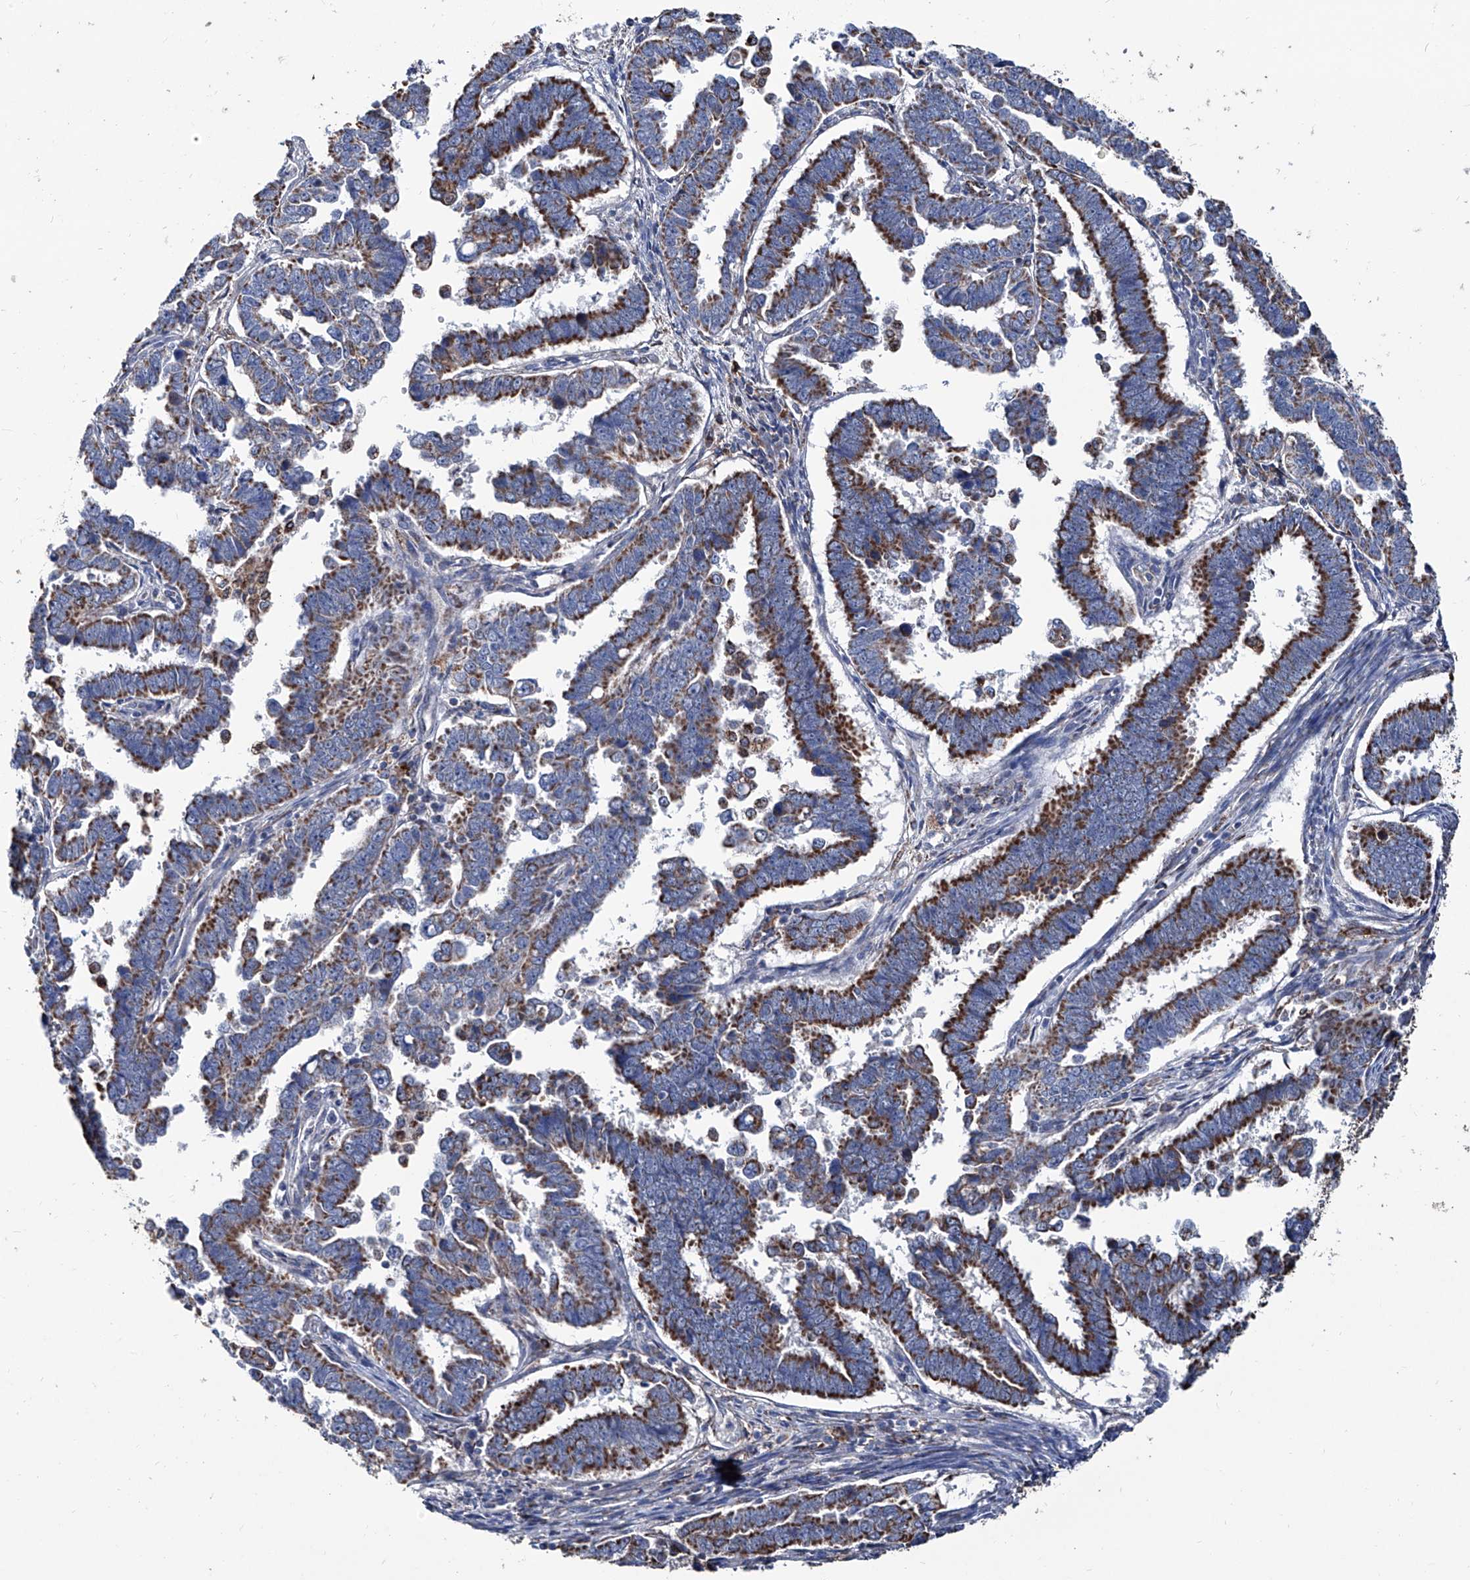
{"staining": {"intensity": "strong", "quantity": ">75%", "location": "cytoplasmic/membranous"}, "tissue": "endometrial cancer", "cell_type": "Tumor cells", "image_type": "cancer", "snomed": [{"axis": "morphology", "description": "Adenocarcinoma, NOS"}, {"axis": "topography", "description": "Endometrium"}], "caption": "High-magnification brightfield microscopy of endometrial adenocarcinoma stained with DAB (3,3'-diaminobenzidine) (brown) and counterstained with hematoxylin (blue). tumor cells exhibit strong cytoplasmic/membranous positivity is seen in approximately>75% of cells.", "gene": "NHS", "patient": {"sex": "female", "age": 75}}